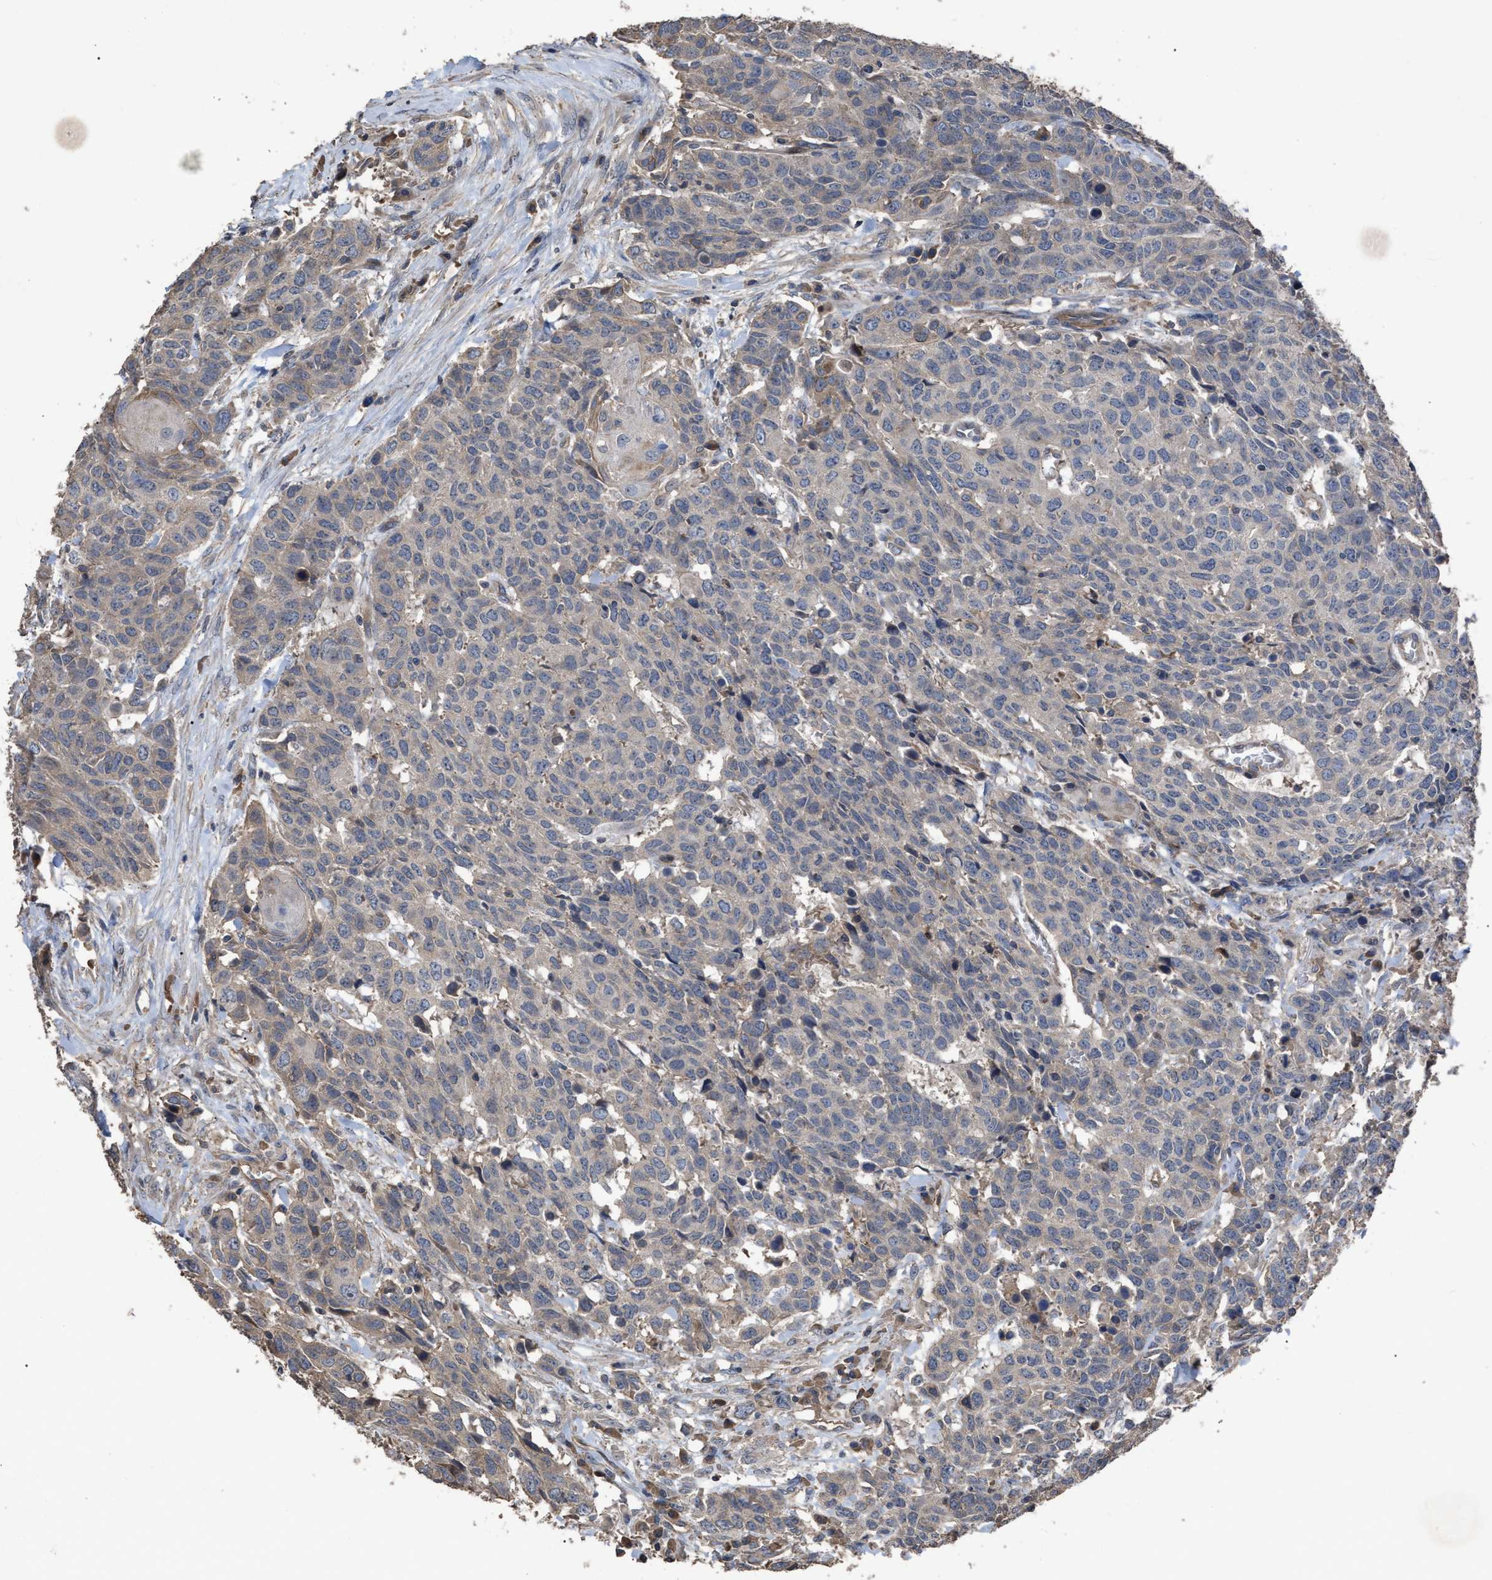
{"staining": {"intensity": "weak", "quantity": "<25%", "location": "cytoplasmic/membranous"}, "tissue": "head and neck cancer", "cell_type": "Tumor cells", "image_type": "cancer", "snomed": [{"axis": "morphology", "description": "Squamous cell carcinoma, NOS"}, {"axis": "topography", "description": "Head-Neck"}], "caption": "This is an immunohistochemistry micrograph of human squamous cell carcinoma (head and neck). There is no staining in tumor cells.", "gene": "BTN2A1", "patient": {"sex": "male", "age": 66}}